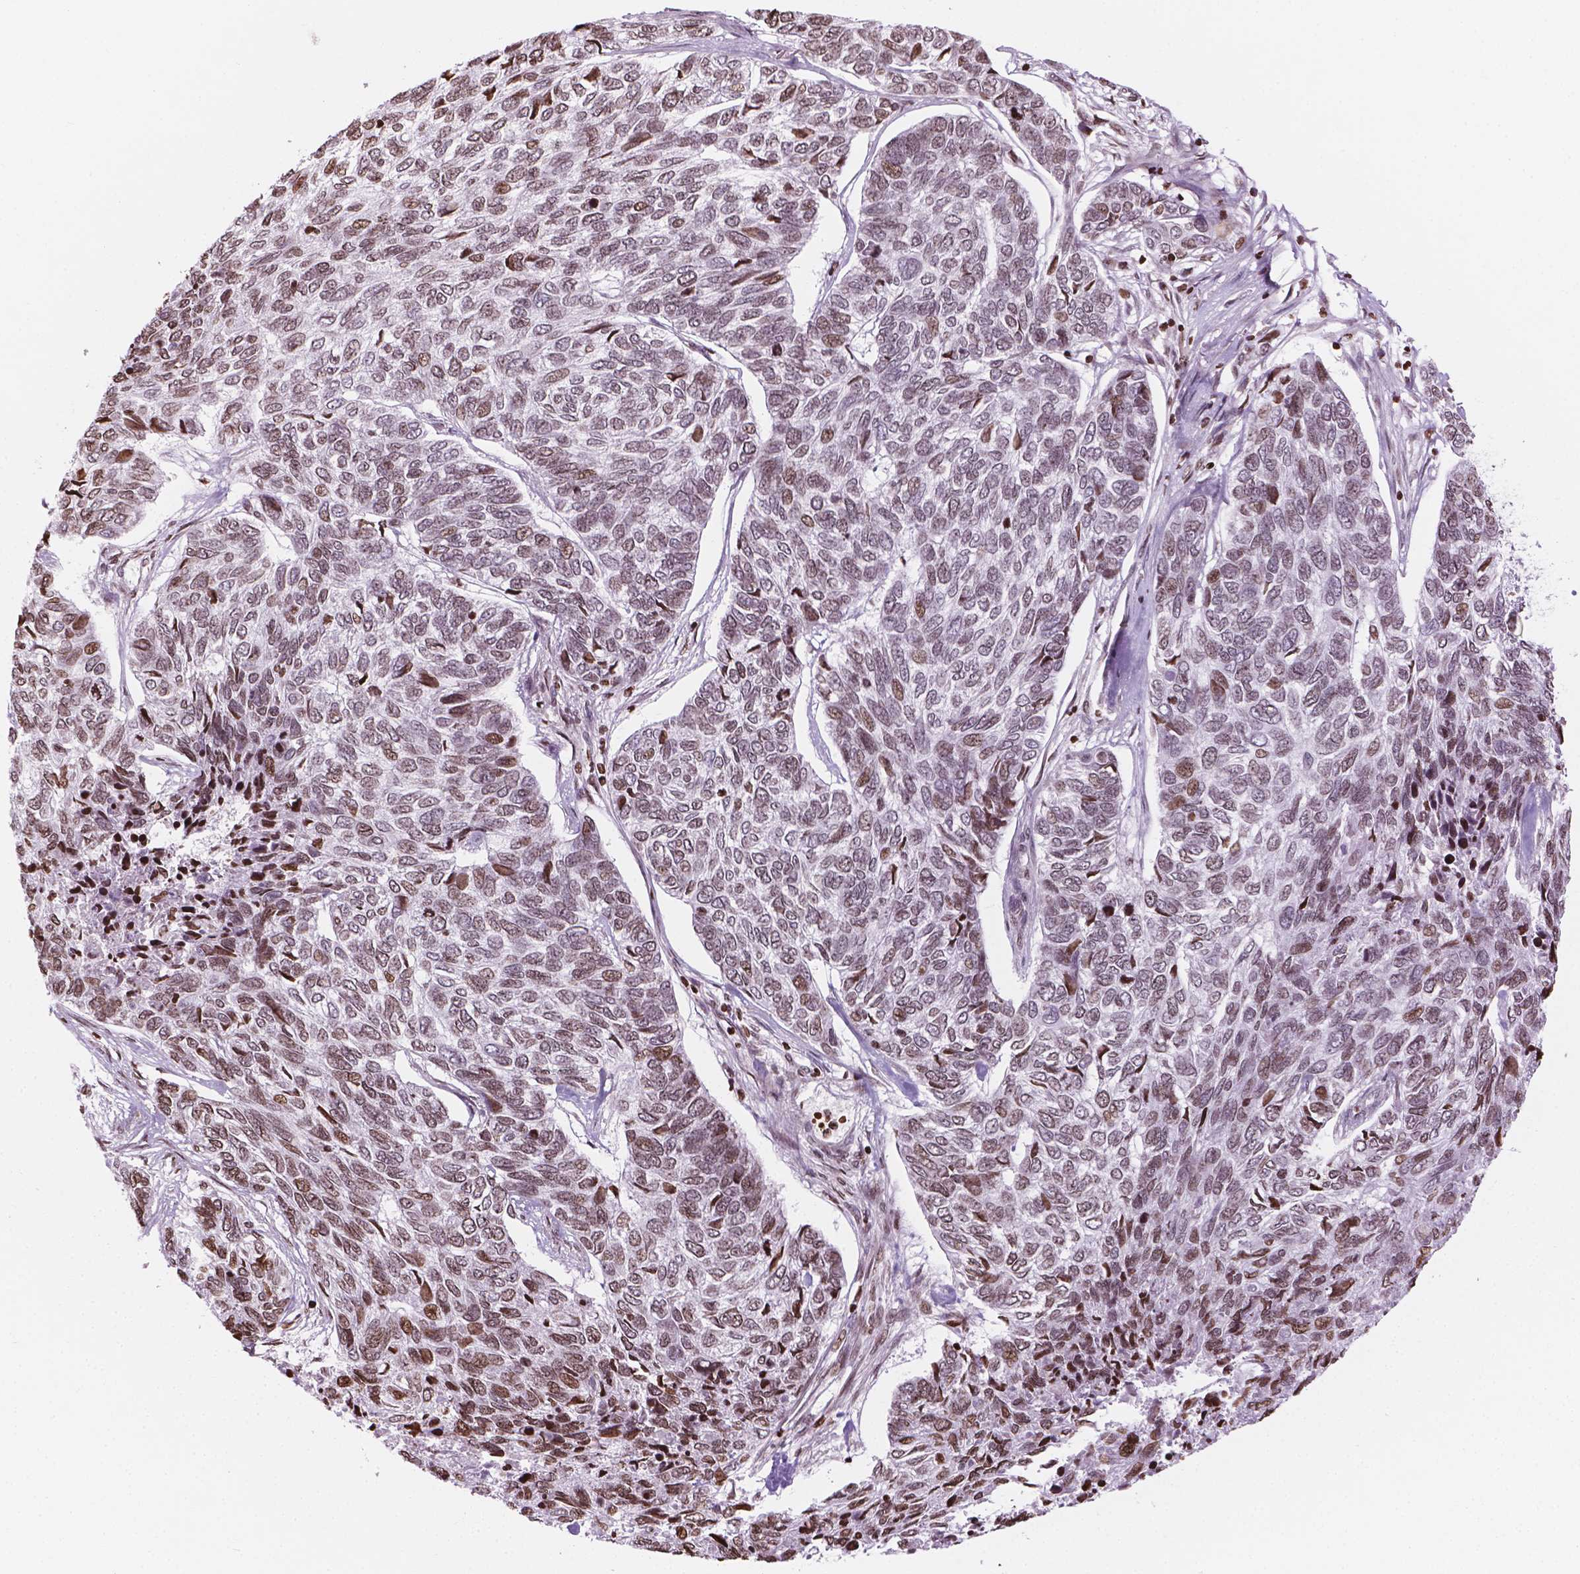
{"staining": {"intensity": "moderate", "quantity": "25%-75%", "location": "nuclear"}, "tissue": "skin cancer", "cell_type": "Tumor cells", "image_type": "cancer", "snomed": [{"axis": "morphology", "description": "Basal cell carcinoma"}, {"axis": "topography", "description": "Skin"}], "caption": "This photomicrograph reveals immunohistochemistry (IHC) staining of human skin cancer (basal cell carcinoma), with medium moderate nuclear staining in about 25%-75% of tumor cells.", "gene": "PIP4K2A", "patient": {"sex": "female", "age": 65}}